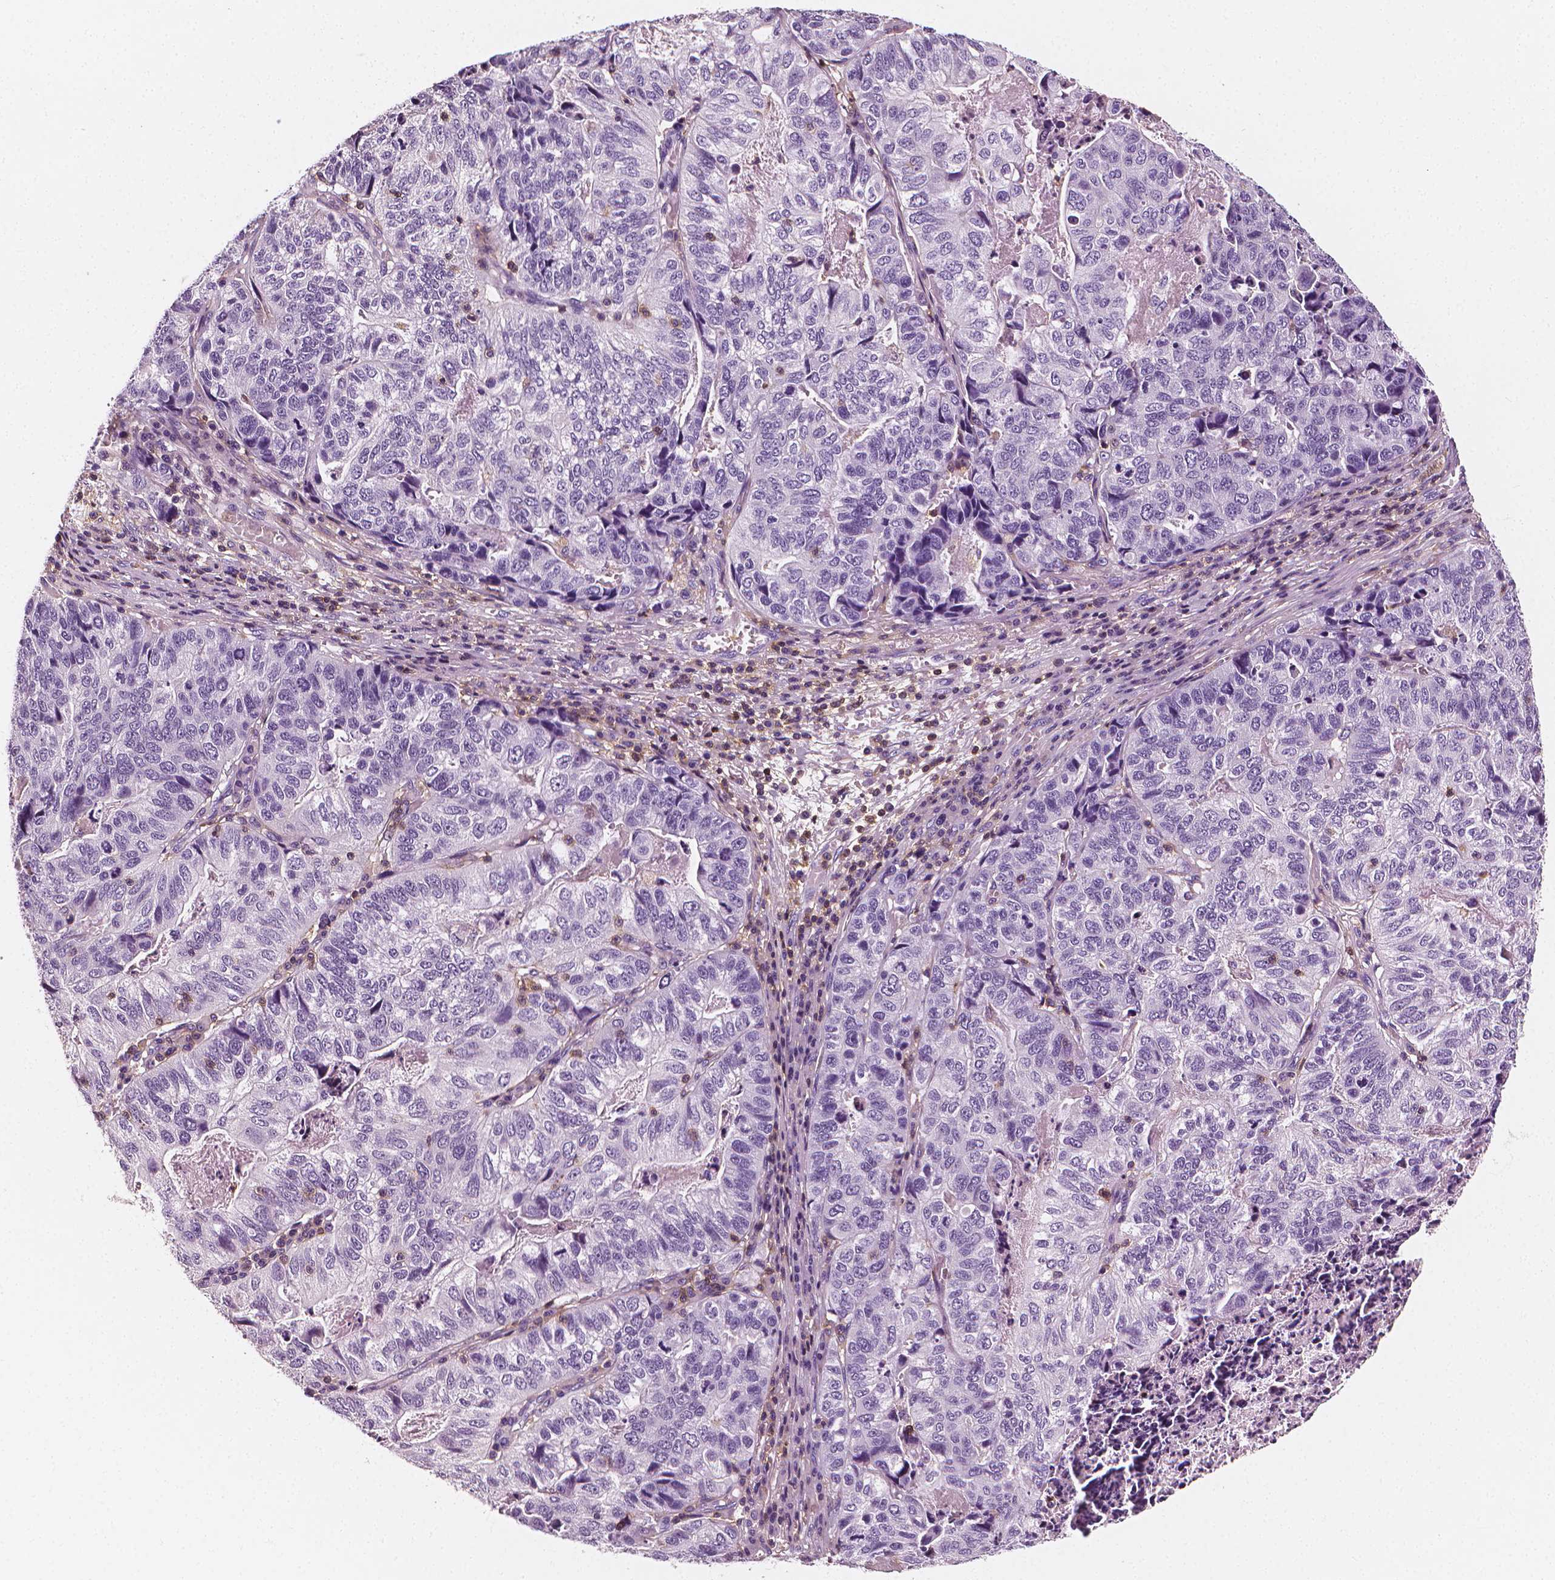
{"staining": {"intensity": "negative", "quantity": "none", "location": "none"}, "tissue": "stomach cancer", "cell_type": "Tumor cells", "image_type": "cancer", "snomed": [{"axis": "morphology", "description": "Adenocarcinoma, NOS"}, {"axis": "topography", "description": "Stomach, upper"}], "caption": "Photomicrograph shows no protein positivity in tumor cells of stomach adenocarcinoma tissue.", "gene": "PTPRC", "patient": {"sex": "female", "age": 67}}